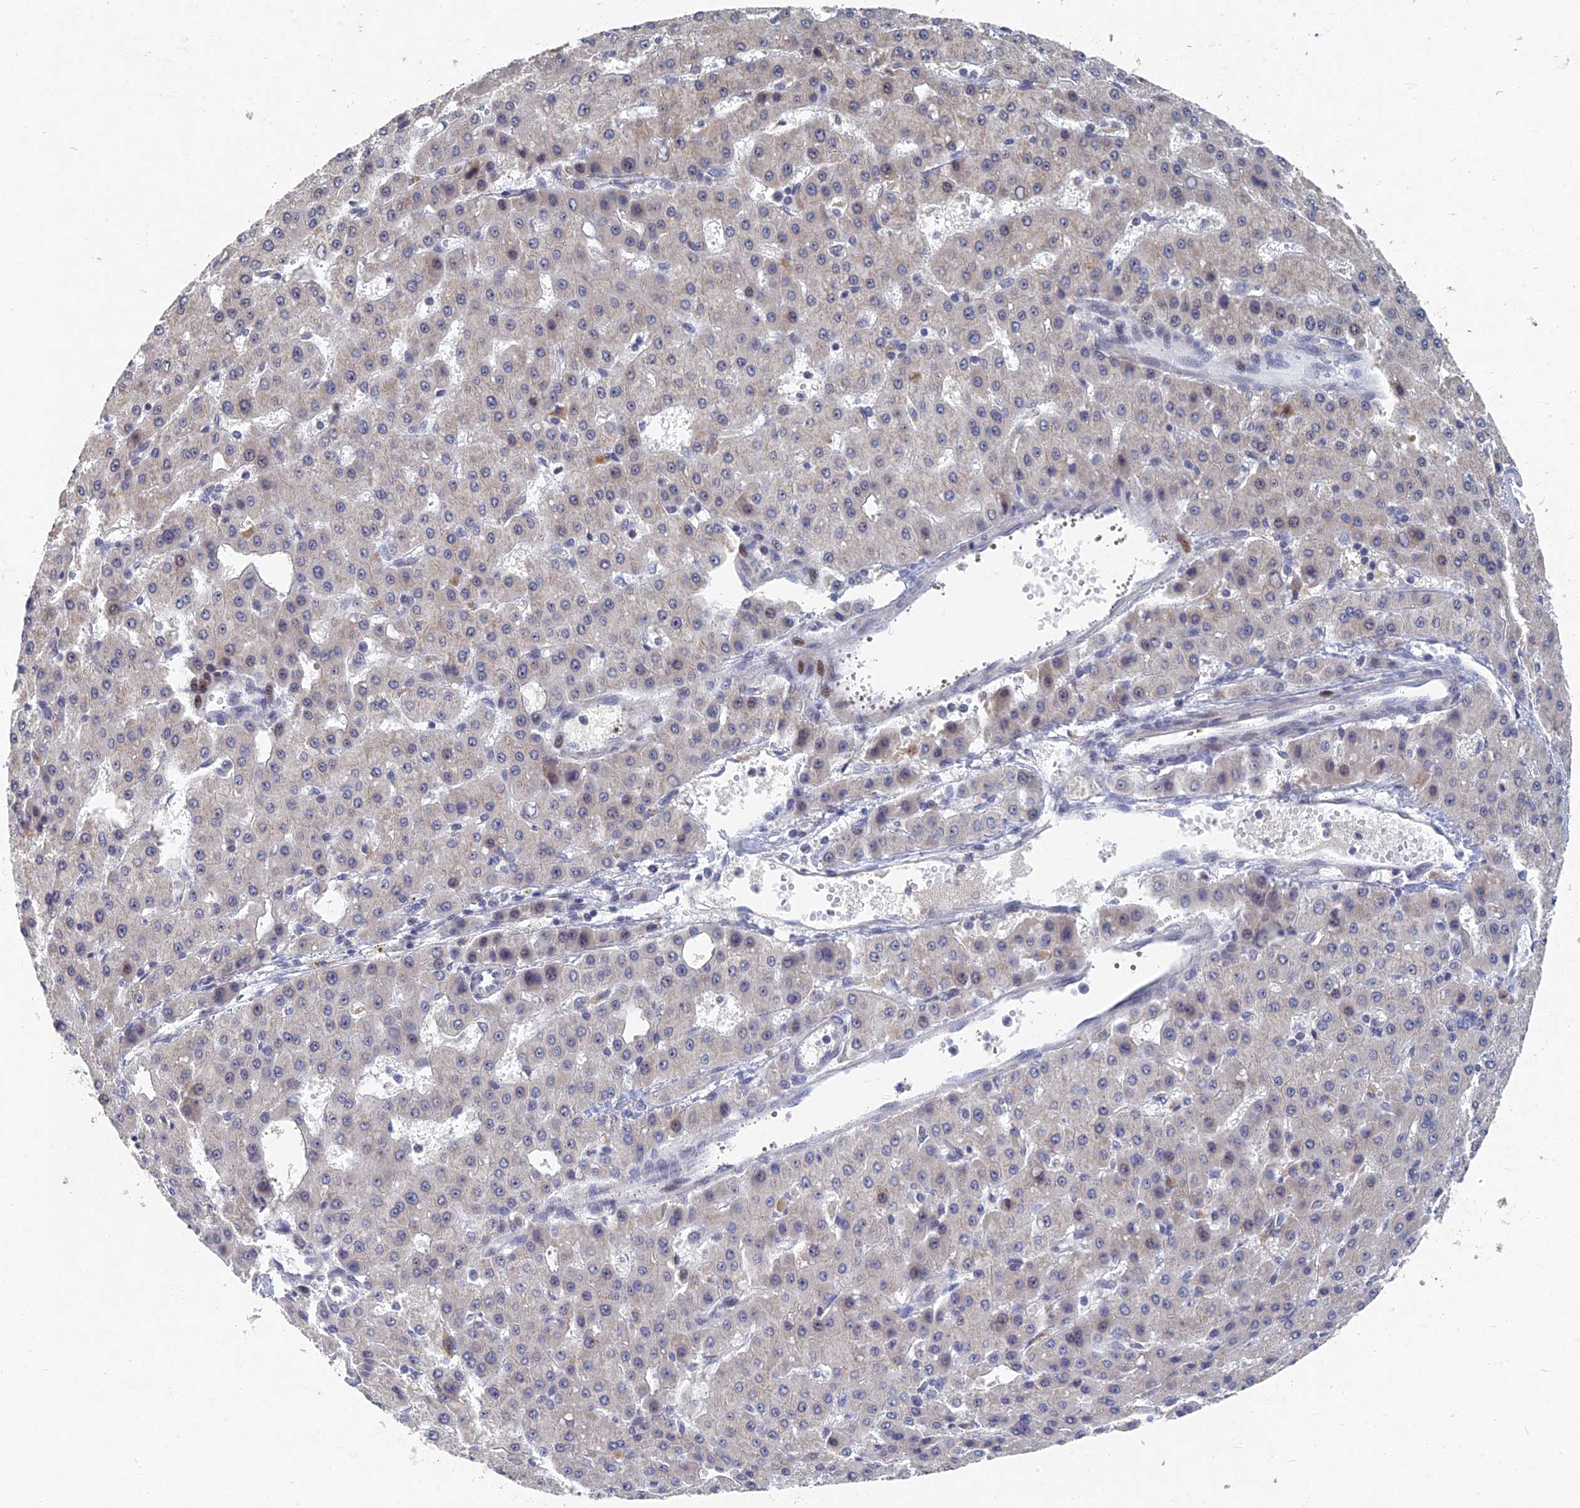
{"staining": {"intensity": "weak", "quantity": "<25%", "location": "cytoplasmic/membranous"}, "tissue": "liver cancer", "cell_type": "Tumor cells", "image_type": "cancer", "snomed": [{"axis": "morphology", "description": "Carcinoma, Hepatocellular, NOS"}, {"axis": "topography", "description": "Liver"}], "caption": "Human hepatocellular carcinoma (liver) stained for a protein using IHC reveals no staining in tumor cells.", "gene": "GNA15", "patient": {"sex": "male", "age": 47}}